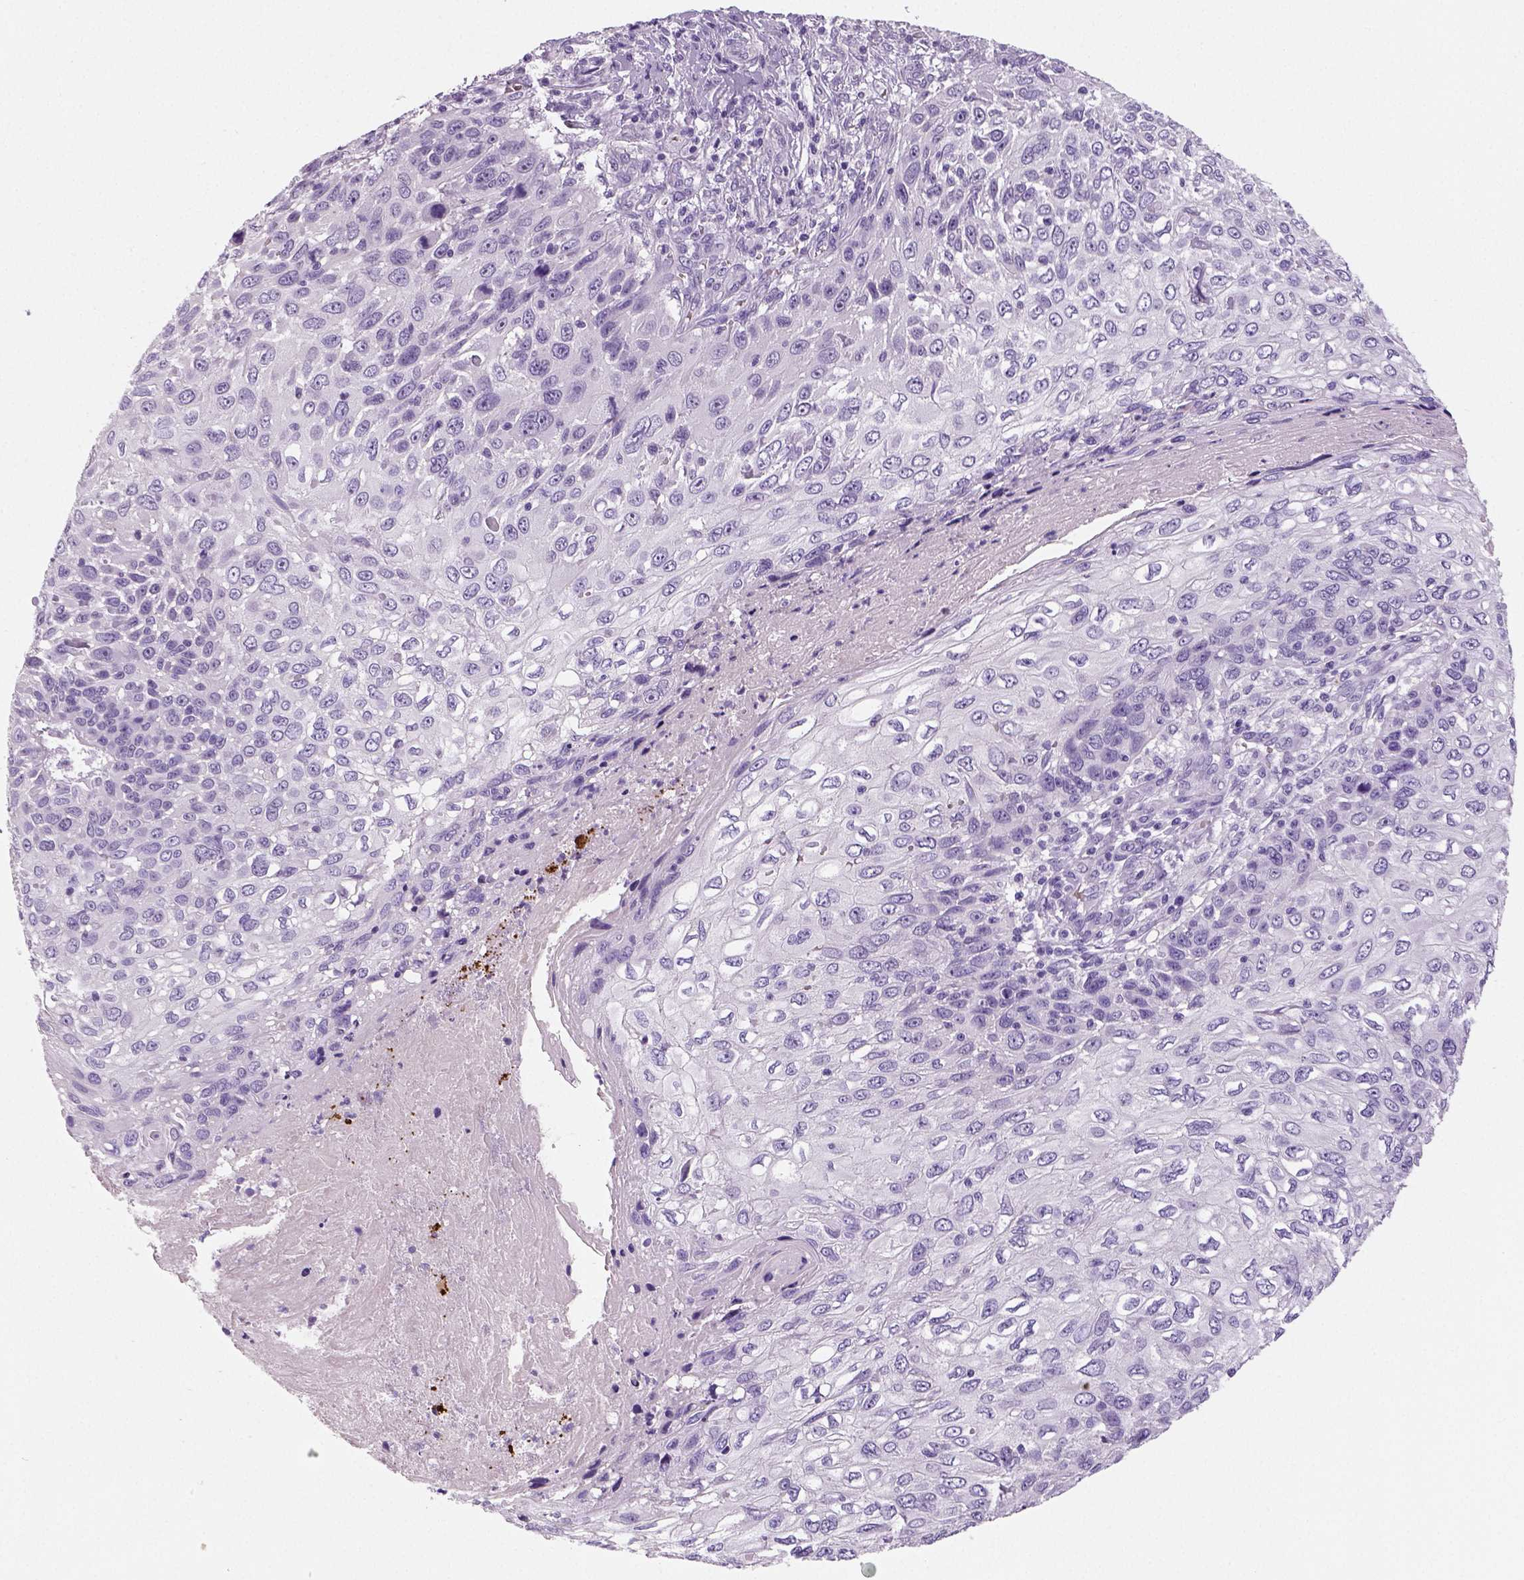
{"staining": {"intensity": "negative", "quantity": "none", "location": "none"}, "tissue": "skin cancer", "cell_type": "Tumor cells", "image_type": "cancer", "snomed": [{"axis": "morphology", "description": "Squamous cell carcinoma, NOS"}, {"axis": "topography", "description": "Skin"}], "caption": "IHC photomicrograph of neoplastic tissue: human skin cancer stained with DAB reveals no significant protein expression in tumor cells.", "gene": "TSPAN7", "patient": {"sex": "male", "age": 92}}